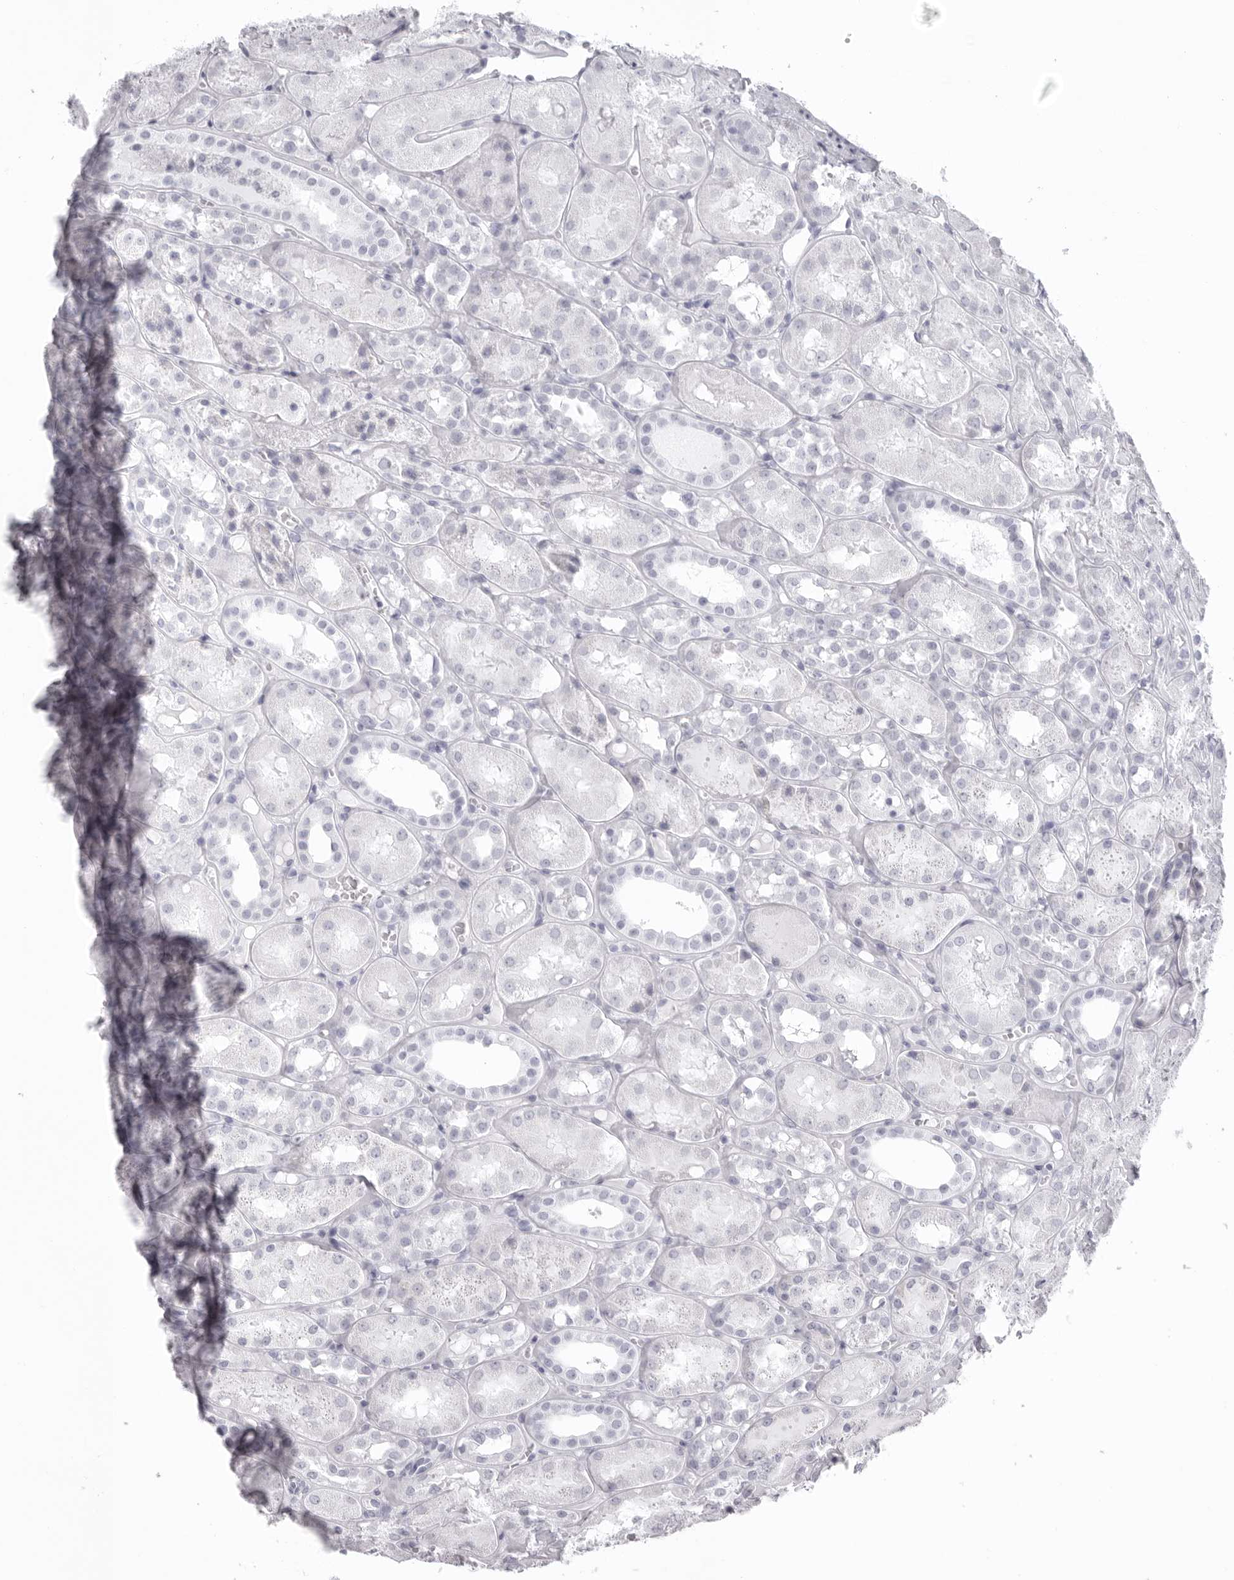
{"staining": {"intensity": "negative", "quantity": "none", "location": "none"}, "tissue": "kidney", "cell_type": "Cells in glomeruli", "image_type": "normal", "snomed": [{"axis": "morphology", "description": "Normal tissue, NOS"}, {"axis": "topography", "description": "Kidney"}], "caption": "Protein analysis of benign kidney demonstrates no significant expression in cells in glomeruli. (IHC, brightfield microscopy, high magnification).", "gene": "KLK9", "patient": {"sex": "male", "age": 16}}